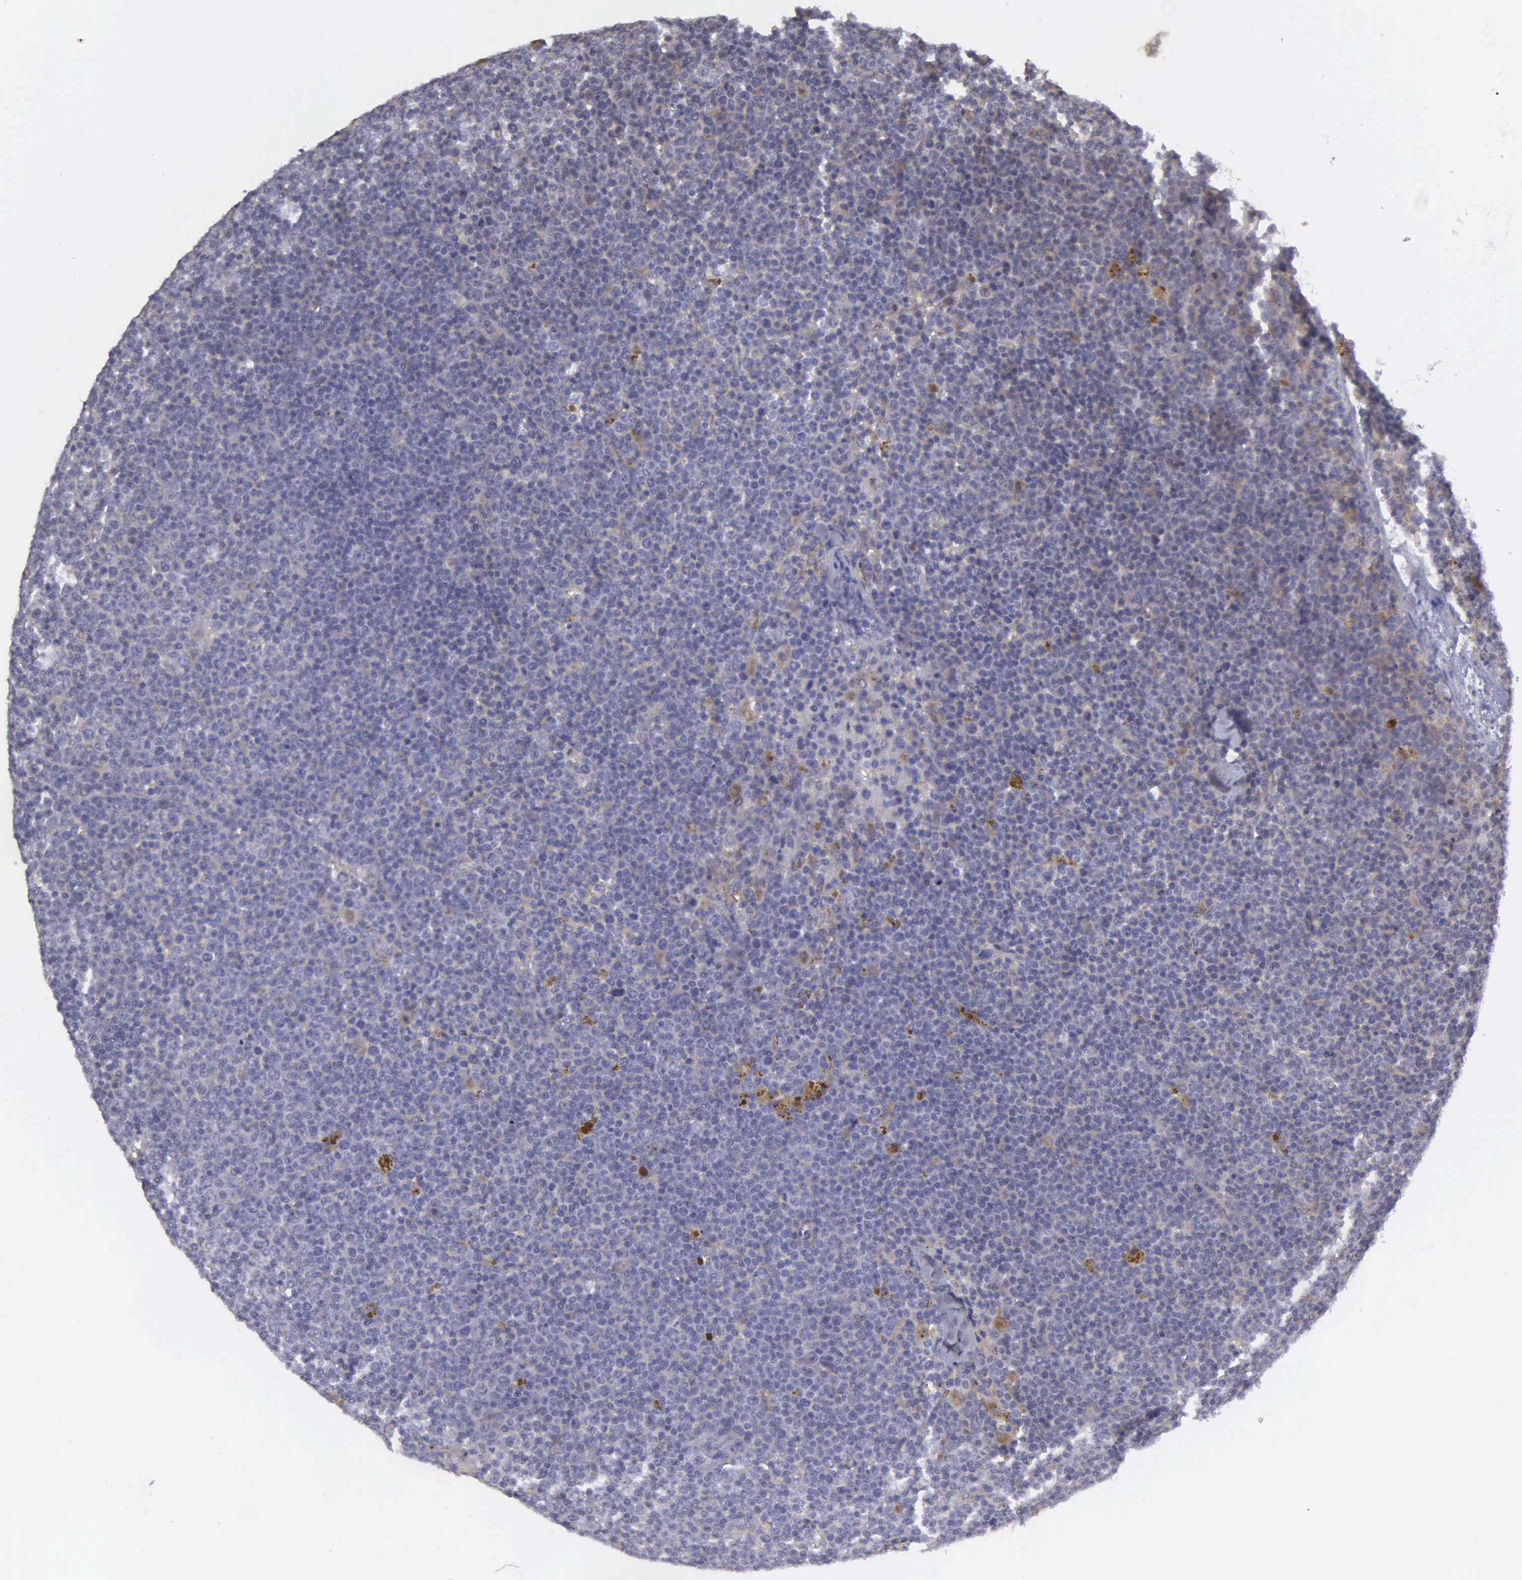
{"staining": {"intensity": "negative", "quantity": "none", "location": "none"}, "tissue": "lymphoma", "cell_type": "Tumor cells", "image_type": "cancer", "snomed": [{"axis": "morphology", "description": "Malignant lymphoma, non-Hodgkin's type, Low grade"}, {"axis": "topography", "description": "Lymph node"}], "caption": "A histopathology image of human lymphoma is negative for staining in tumor cells.", "gene": "RTL10", "patient": {"sex": "male", "age": 50}}